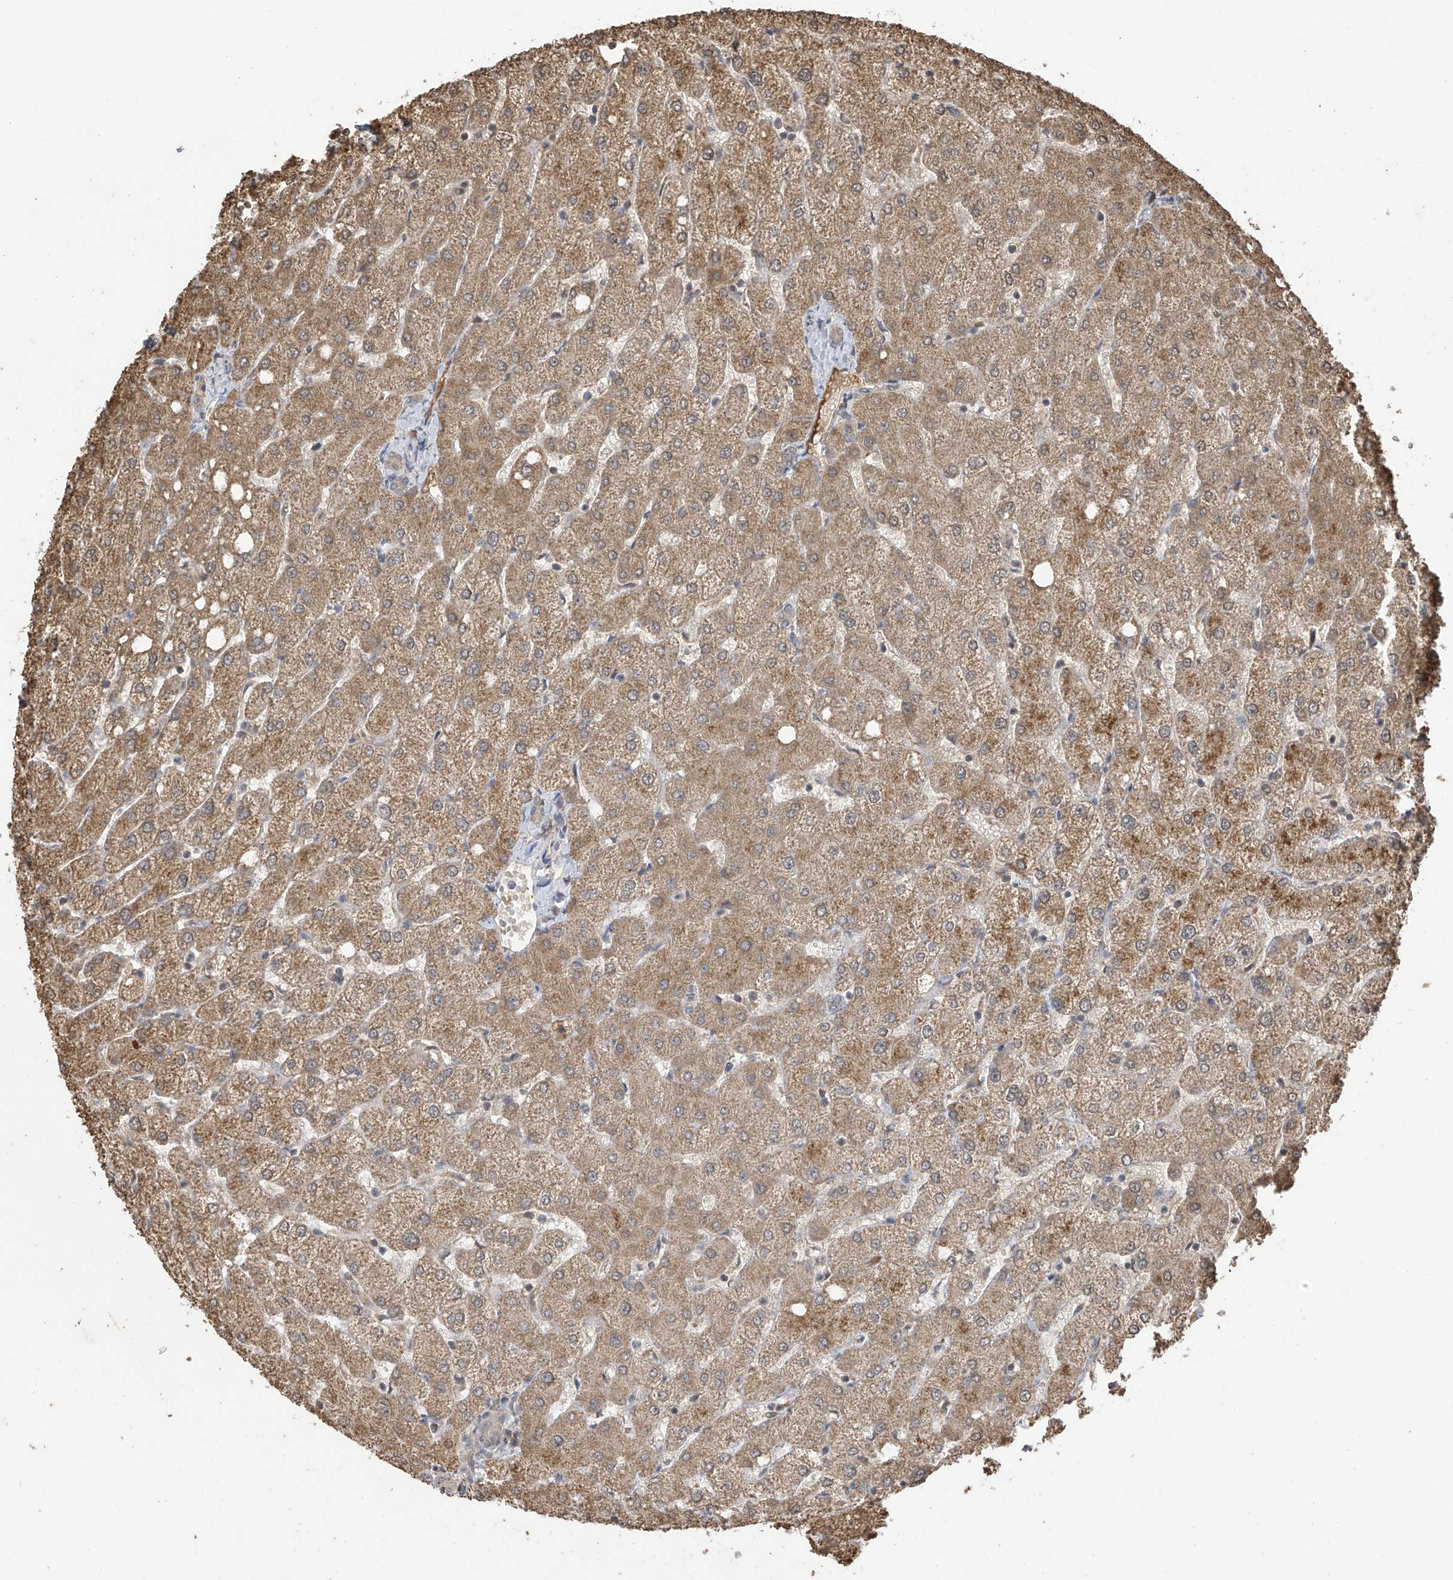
{"staining": {"intensity": "negative", "quantity": "none", "location": "none"}, "tissue": "liver", "cell_type": "Cholangiocytes", "image_type": "normal", "snomed": [{"axis": "morphology", "description": "Normal tissue, NOS"}, {"axis": "topography", "description": "Liver"}], "caption": "Image shows no significant protein positivity in cholangiocytes of unremarkable liver.", "gene": "PNPT1", "patient": {"sex": "female", "age": 54}}